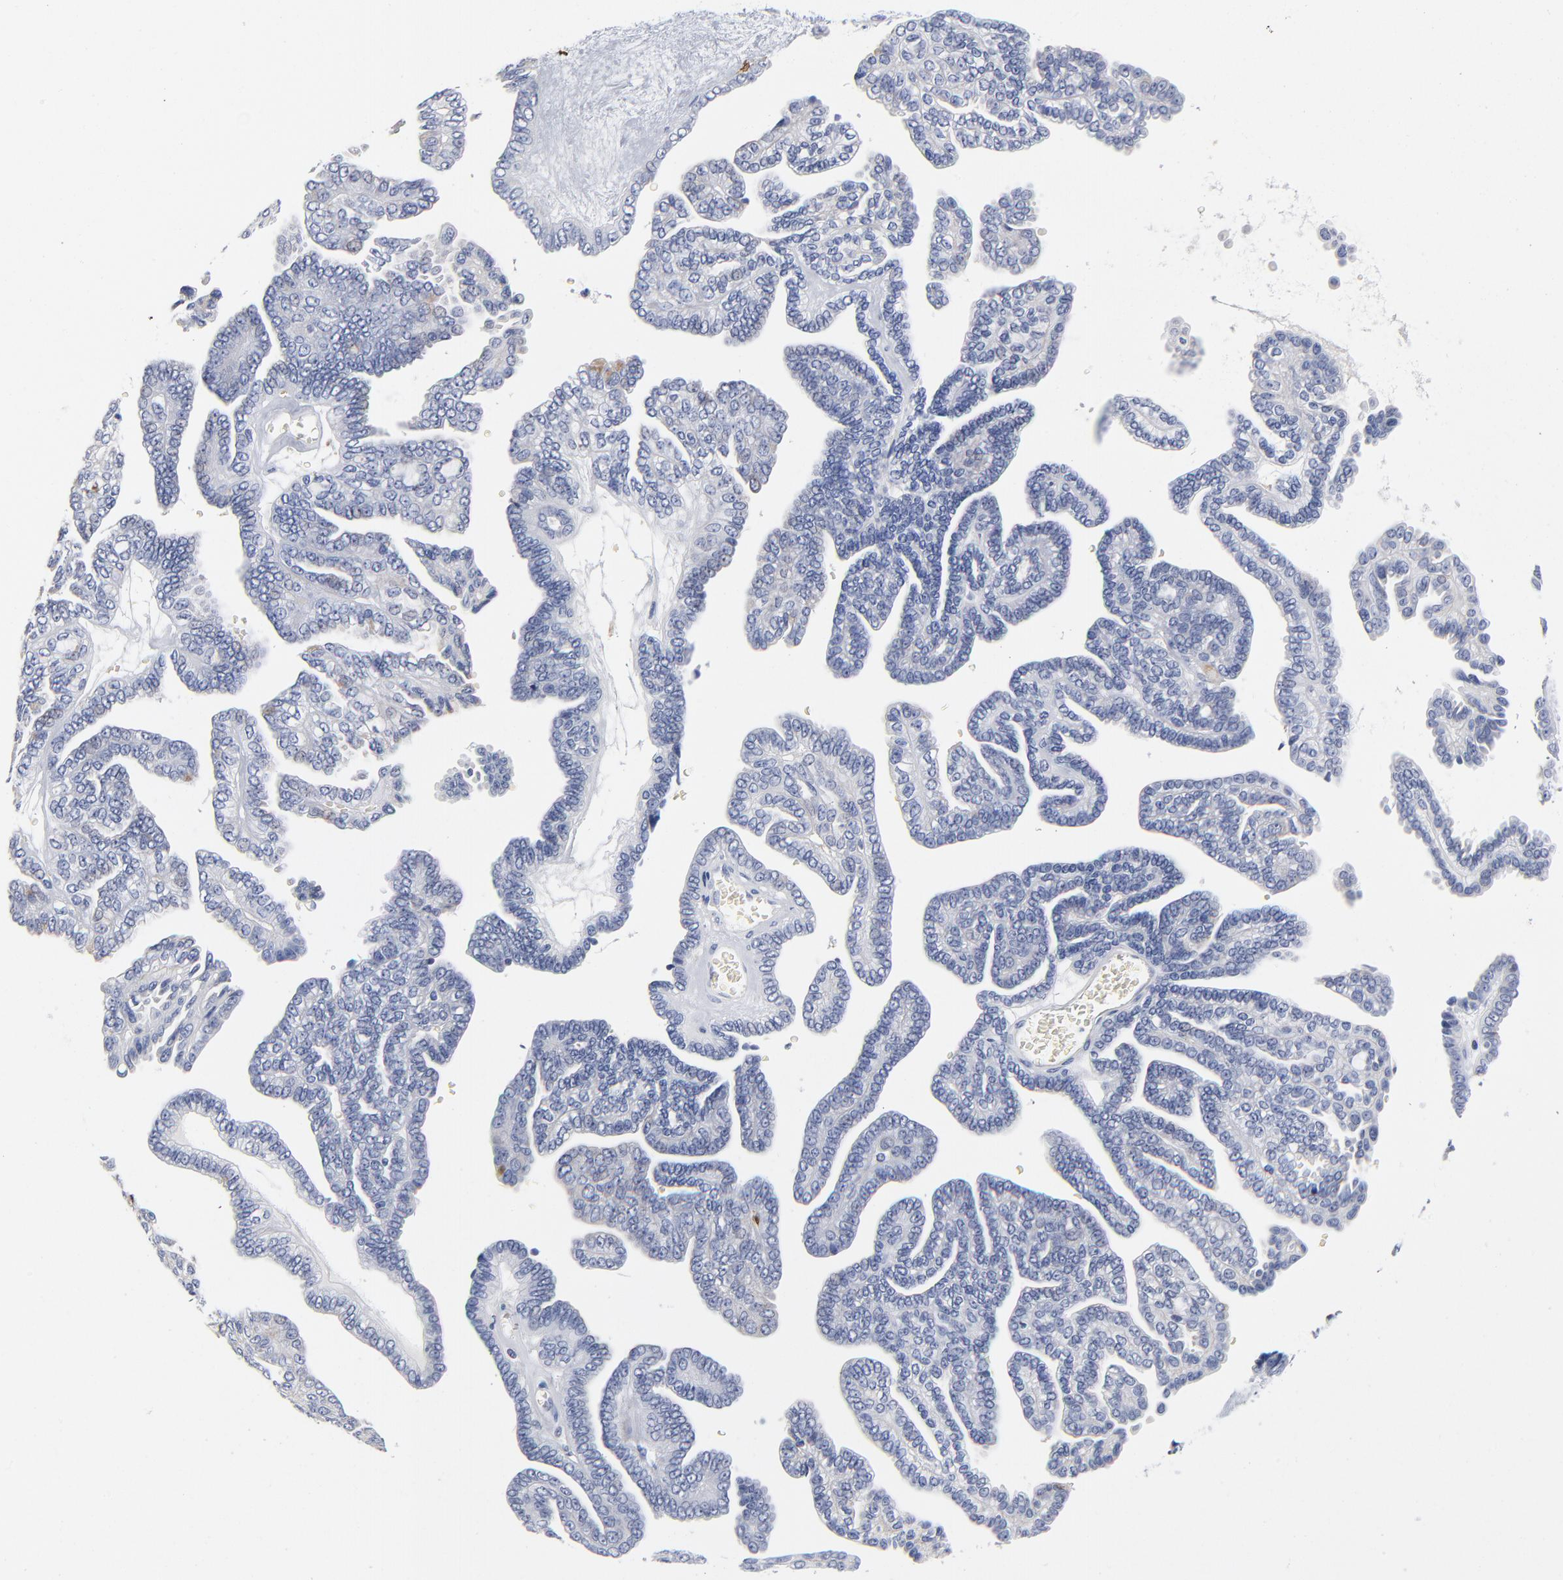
{"staining": {"intensity": "negative", "quantity": "none", "location": "none"}, "tissue": "ovarian cancer", "cell_type": "Tumor cells", "image_type": "cancer", "snomed": [{"axis": "morphology", "description": "Cystadenocarcinoma, serous, NOS"}, {"axis": "topography", "description": "Ovary"}], "caption": "Histopathology image shows no significant protein positivity in tumor cells of ovarian cancer (serous cystadenocarcinoma).", "gene": "PTP4A1", "patient": {"sex": "female", "age": 71}}